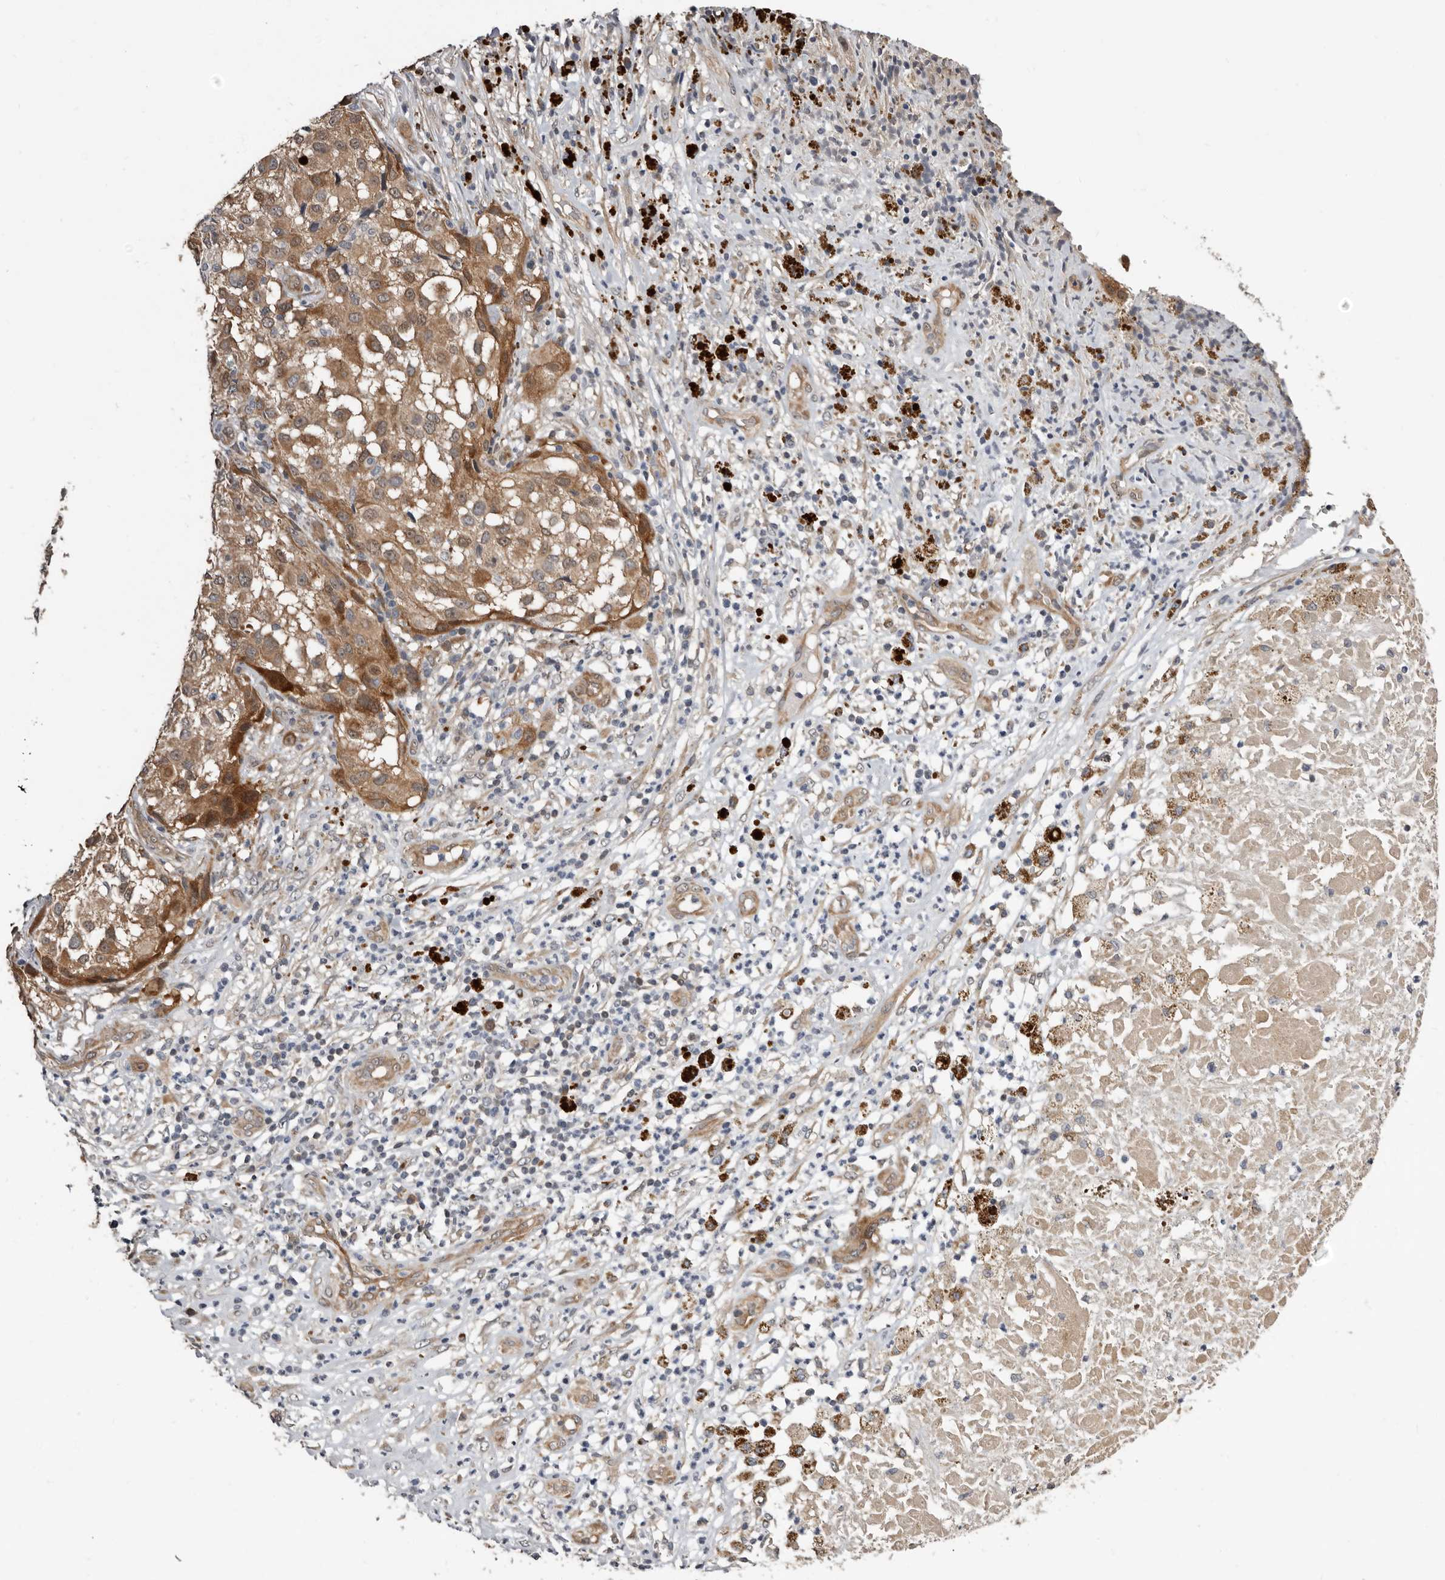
{"staining": {"intensity": "moderate", "quantity": ">75%", "location": "cytoplasmic/membranous"}, "tissue": "melanoma", "cell_type": "Tumor cells", "image_type": "cancer", "snomed": [{"axis": "morphology", "description": "Necrosis, NOS"}, {"axis": "morphology", "description": "Malignant melanoma, NOS"}, {"axis": "topography", "description": "Skin"}], "caption": "A medium amount of moderate cytoplasmic/membranous positivity is present in about >75% of tumor cells in melanoma tissue.", "gene": "SBDS", "patient": {"sex": "female", "age": 87}}